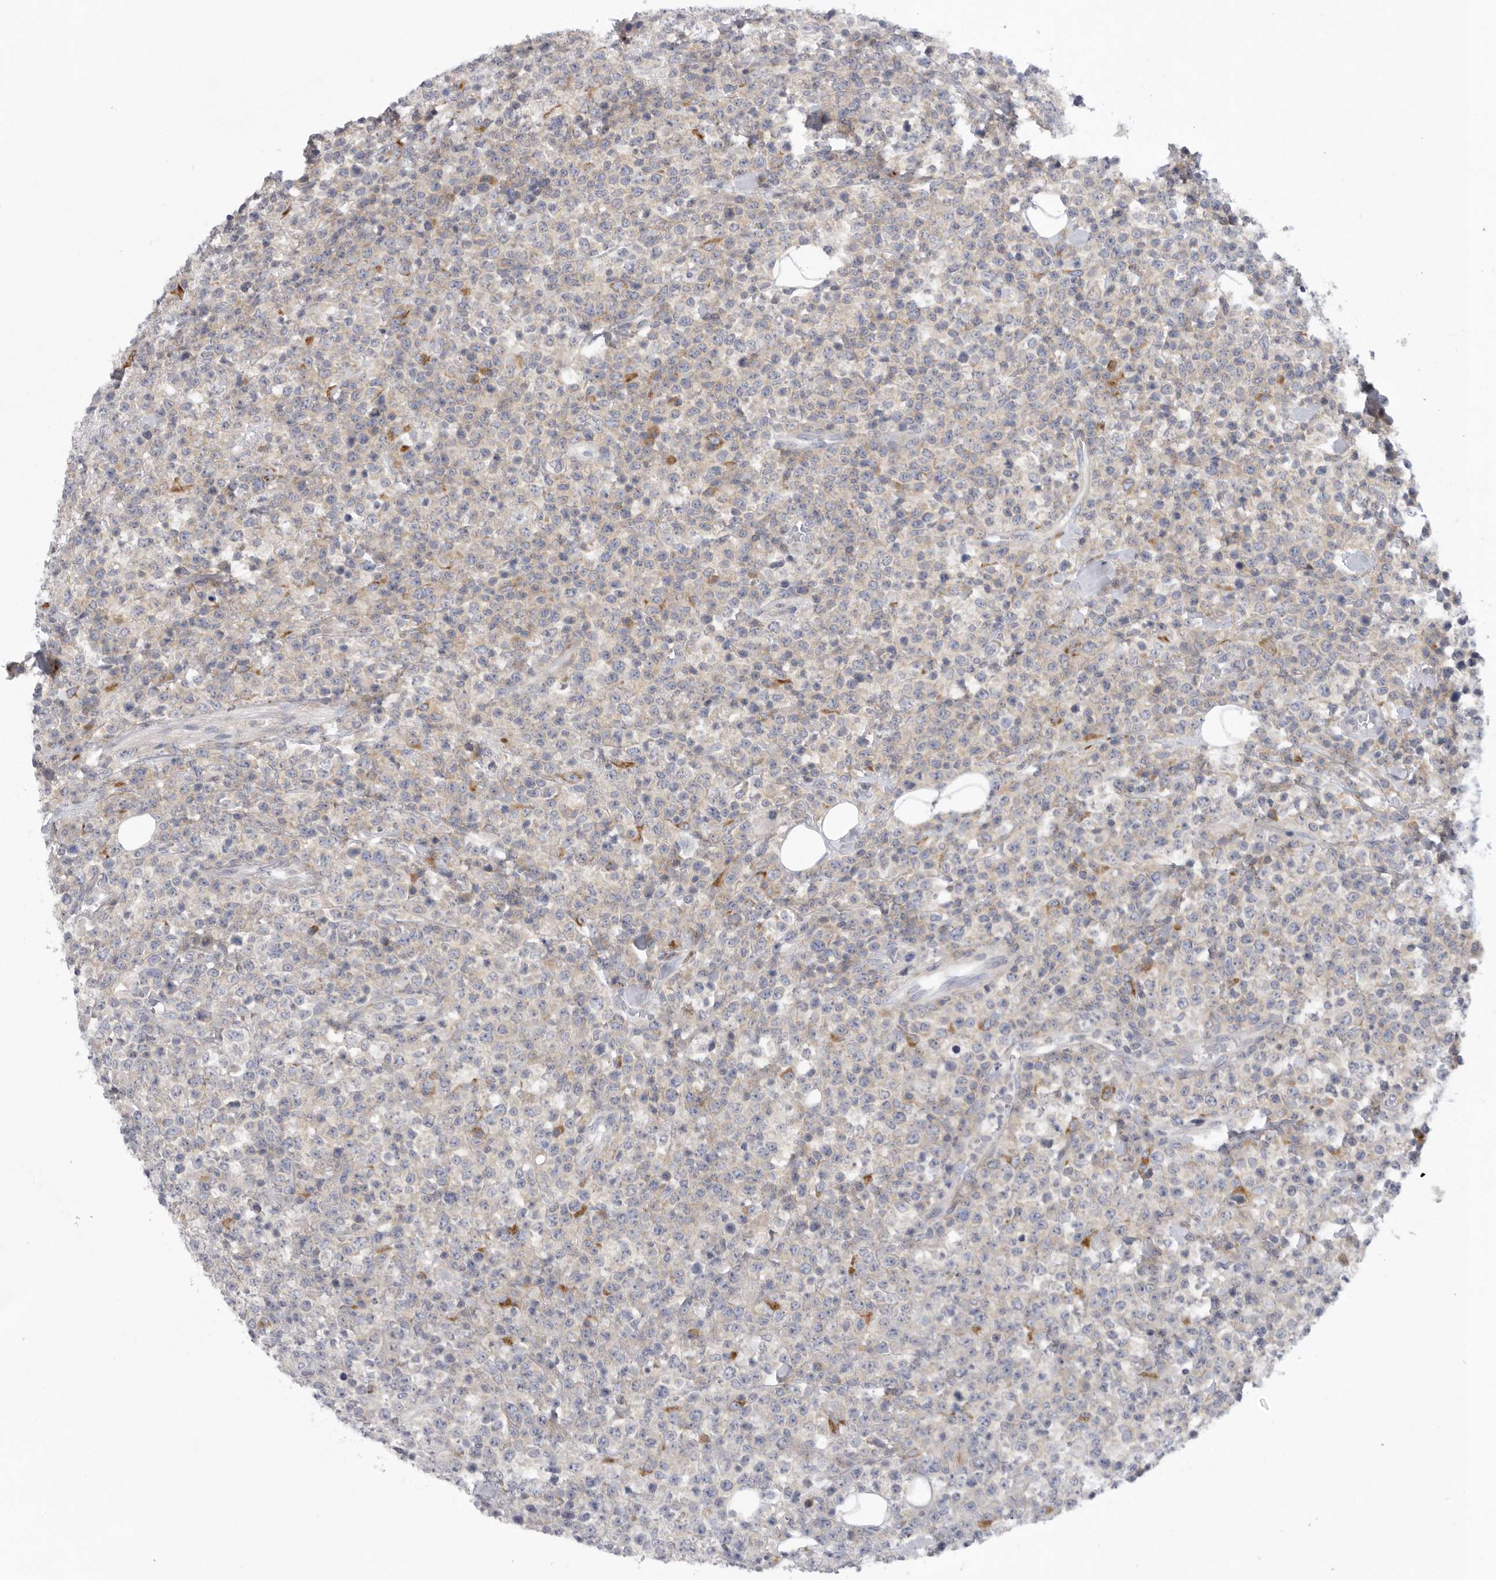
{"staining": {"intensity": "negative", "quantity": "none", "location": "none"}, "tissue": "lymphoma", "cell_type": "Tumor cells", "image_type": "cancer", "snomed": [{"axis": "morphology", "description": "Malignant lymphoma, non-Hodgkin's type, High grade"}, {"axis": "topography", "description": "Colon"}], "caption": "IHC of human lymphoma displays no staining in tumor cells. (Brightfield microscopy of DAB (3,3'-diaminobenzidine) immunohistochemistry at high magnification).", "gene": "USP24", "patient": {"sex": "female", "age": 53}}